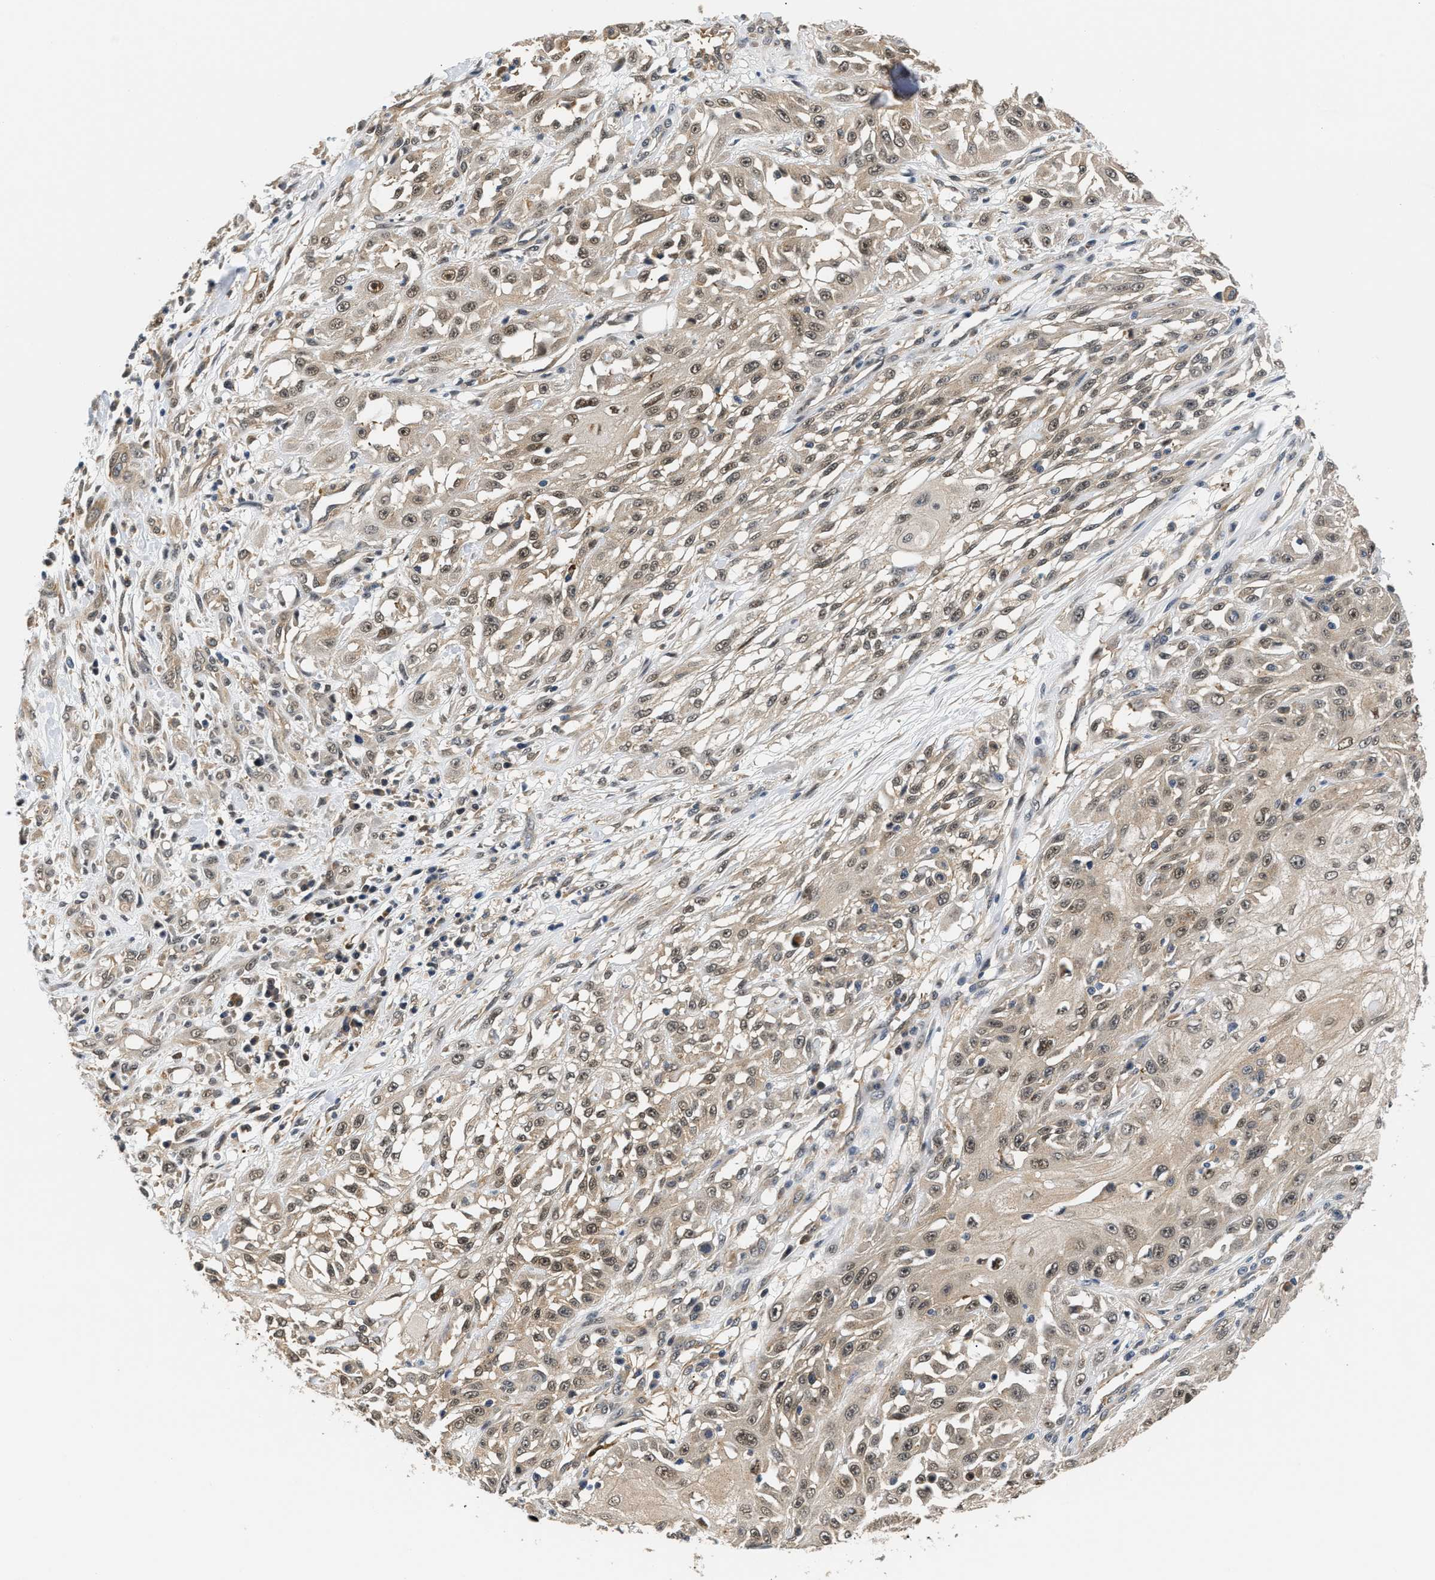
{"staining": {"intensity": "weak", "quantity": ">75%", "location": "cytoplasmic/membranous,nuclear"}, "tissue": "skin cancer", "cell_type": "Tumor cells", "image_type": "cancer", "snomed": [{"axis": "morphology", "description": "Squamous cell carcinoma, NOS"}, {"axis": "morphology", "description": "Squamous cell carcinoma, metastatic, NOS"}, {"axis": "topography", "description": "Skin"}, {"axis": "topography", "description": "Lymph node"}], "caption": "Immunohistochemistry (IHC) histopathology image of neoplastic tissue: human skin cancer stained using IHC demonstrates low levels of weak protein expression localized specifically in the cytoplasmic/membranous and nuclear of tumor cells, appearing as a cytoplasmic/membranous and nuclear brown color.", "gene": "LARP6", "patient": {"sex": "male", "age": 75}}